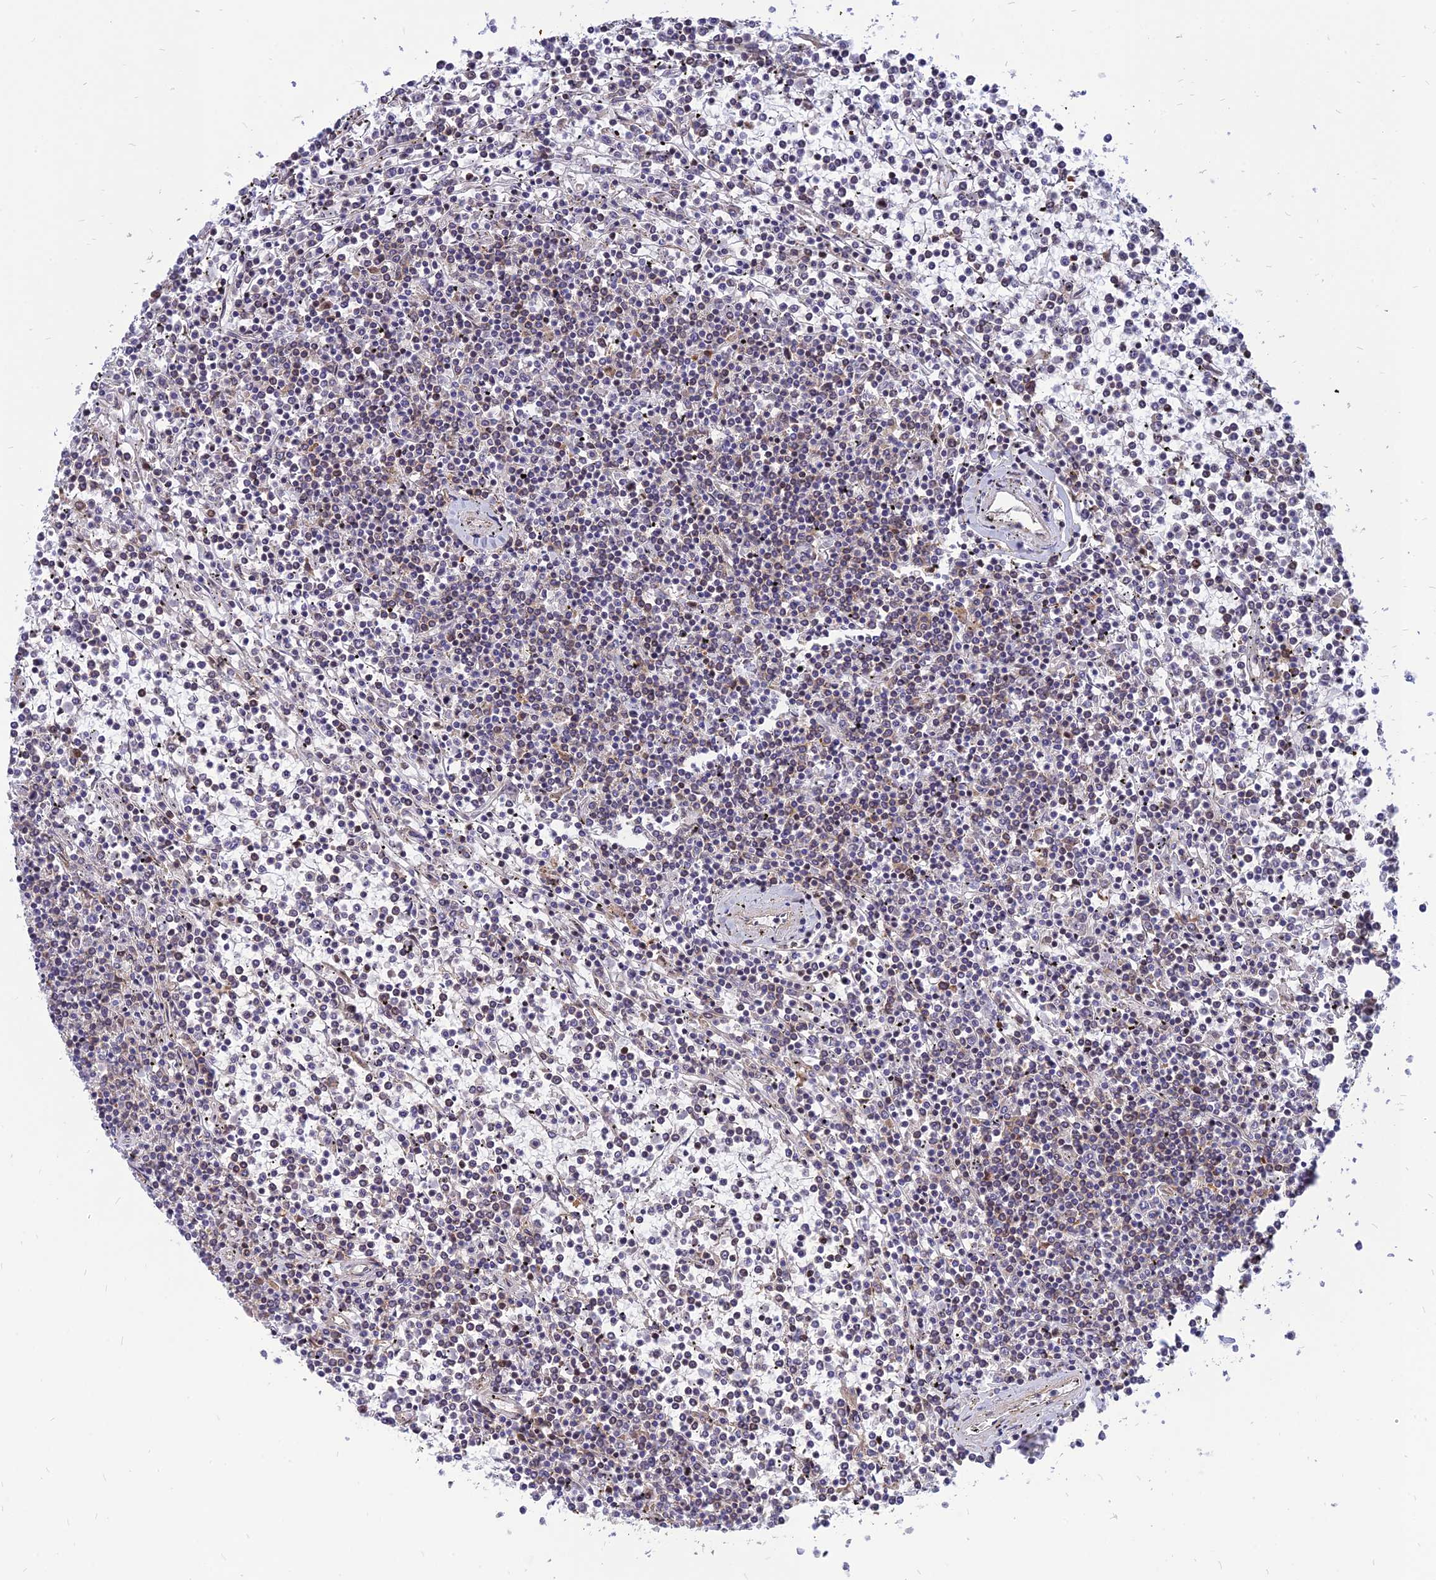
{"staining": {"intensity": "negative", "quantity": "none", "location": "none"}, "tissue": "lymphoma", "cell_type": "Tumor cells", "image_type": "cancer", "snomed": [{"axis": "morphology", "description": "Malignant lymphoma, non-Hodgkin's type, Low grade"}, {"axis": "topography", "description": "Spleen"}], "caption": "Immunohistochemistry (IHC) histopathology image of lymphoma stained for a protein (brown), which exhibits no positivity in tumor cells. (DAB immunohistochemistry with hematoxylin counter stain).", "gene": "PHKA2", "patient": {"sex": "female", "age": 19}}